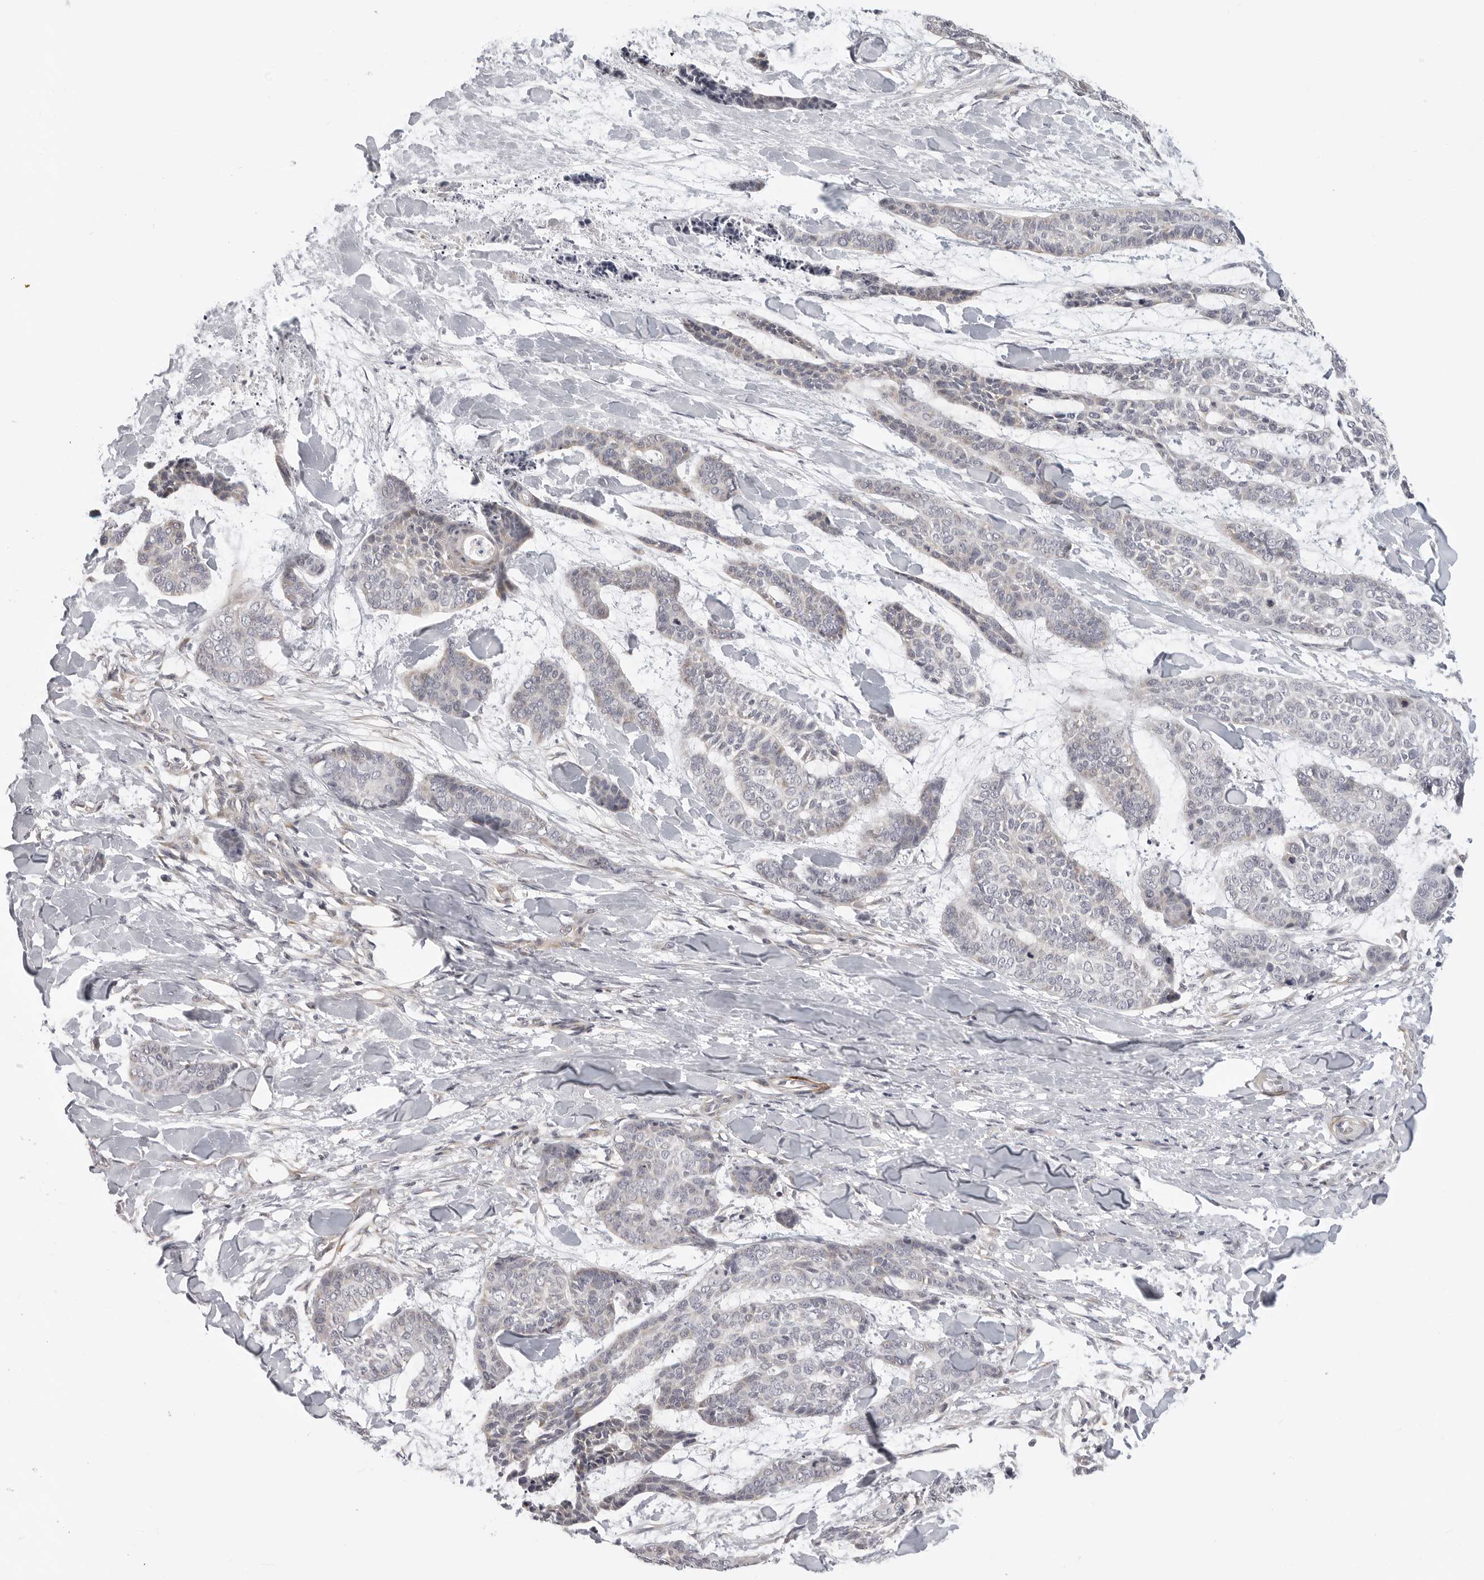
{"staining": {"intensity": "negative", "quantity": "none", "location": "none"}, "tissue": "skin cancer", "cell_type": "Tumor cells", "image_type": "cancer", "snomed": [{"axis": "morphology", "description": "Basal cell carcinoma"}, {"axis": "topography", "description": "Skin"}], "caption": "The image reveals no significant expression in tumor cells of skin cancer.", "gene": "MAP7D1", "patient": {"sex": "female", "age": 64}}